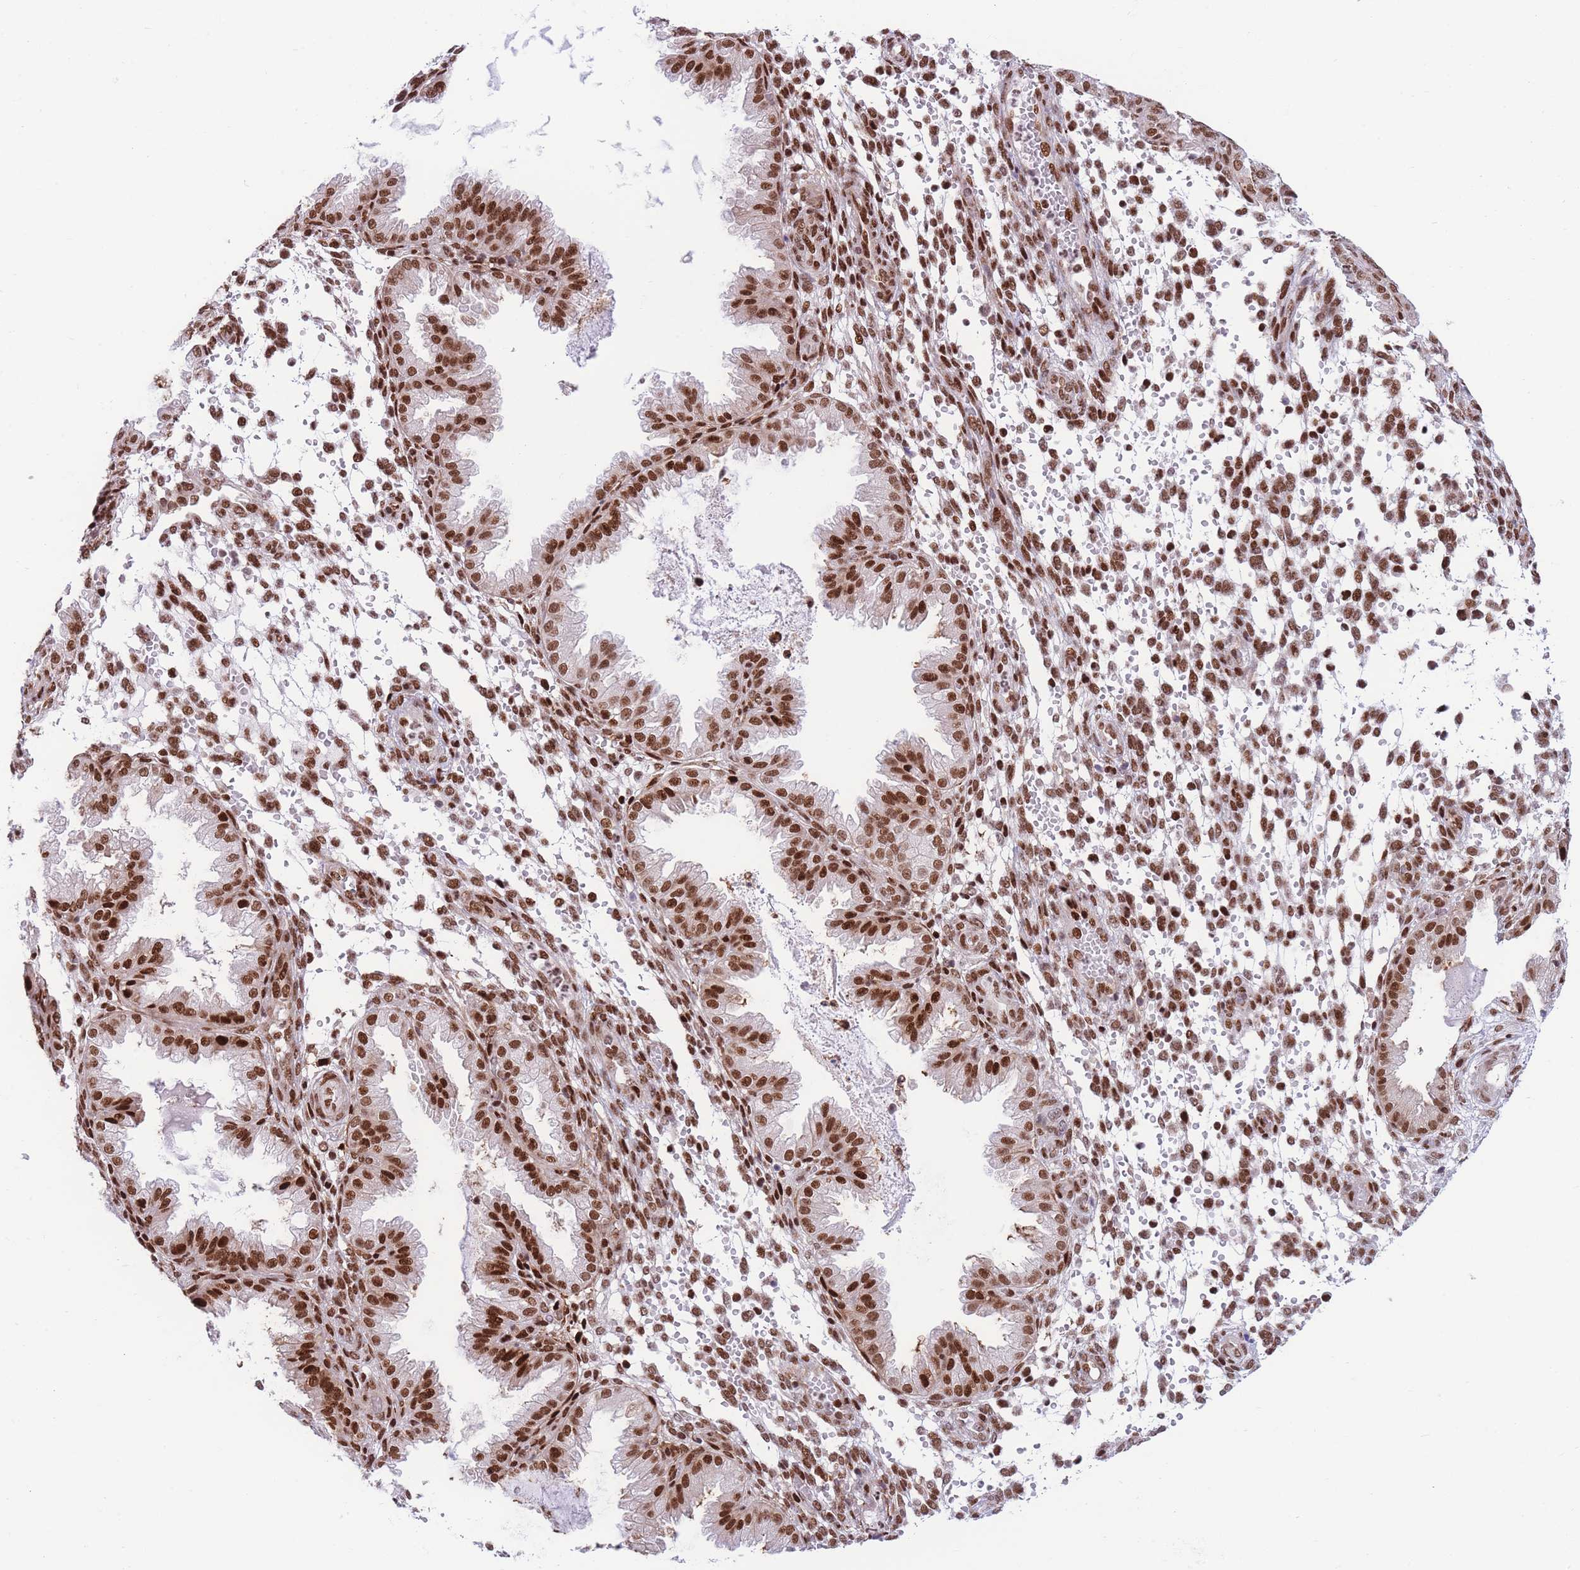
{"staining": {"intensity": "strong", "quantity": ">75%", "location": "nuclear"}, "tissue": "endometrium", "cell_type": "Cells in endometrial stroma", "image_type": "normal", "snomed": [{"axis": "morphology", "description": "Normal tissue, NOS"}, {"axis": "topography", "description": "Endometrium"}], "caption": "A brown stain shows strong nuclear positivity of a protein in cells in endometrial stroma of unremarkable human endometrium. (IHC, brightfield microscopy, high magnification).", "gene": "DNAJC3", "patient": {"sex": "female", "age": 33}}